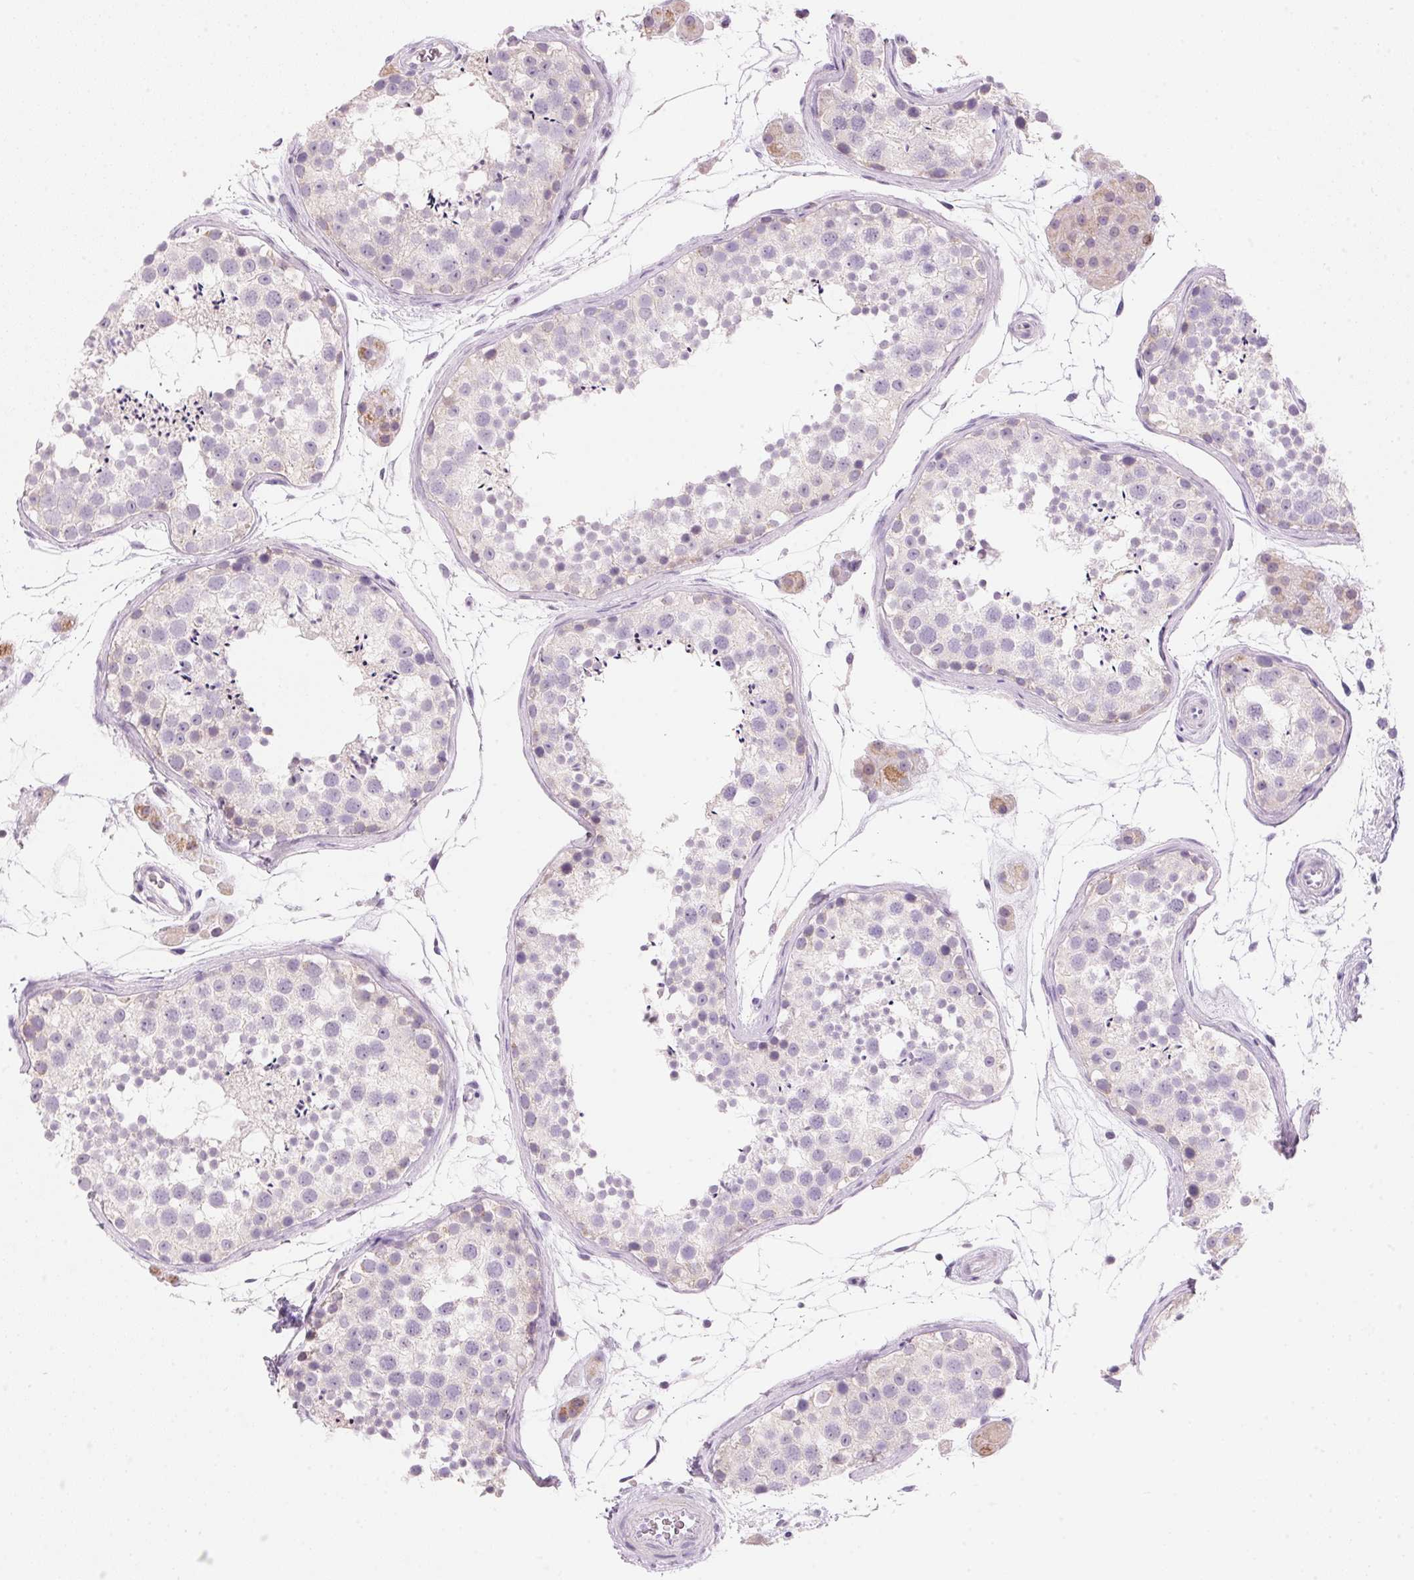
{"staining": {"intensity": "negative", "quantity": "none", "location": "none"}, "tissue": "testis", "cell_type": "Cells in seminiferous ducts", "image_type": "normal", "snomed": [{"axis": "morphology", "description": "Normal tissue, NOS"}, {"axis": "topography", "description": "Testis"}], "caption": "This histopathology image is of benign testis stained with IHC to label a protein in brown with the nuclei are counter-stained blue. There is no positivity in cells in seminiferous ducts.", "gene": "CYP11B1", "patient": {"sex": "male", "age": 41}}